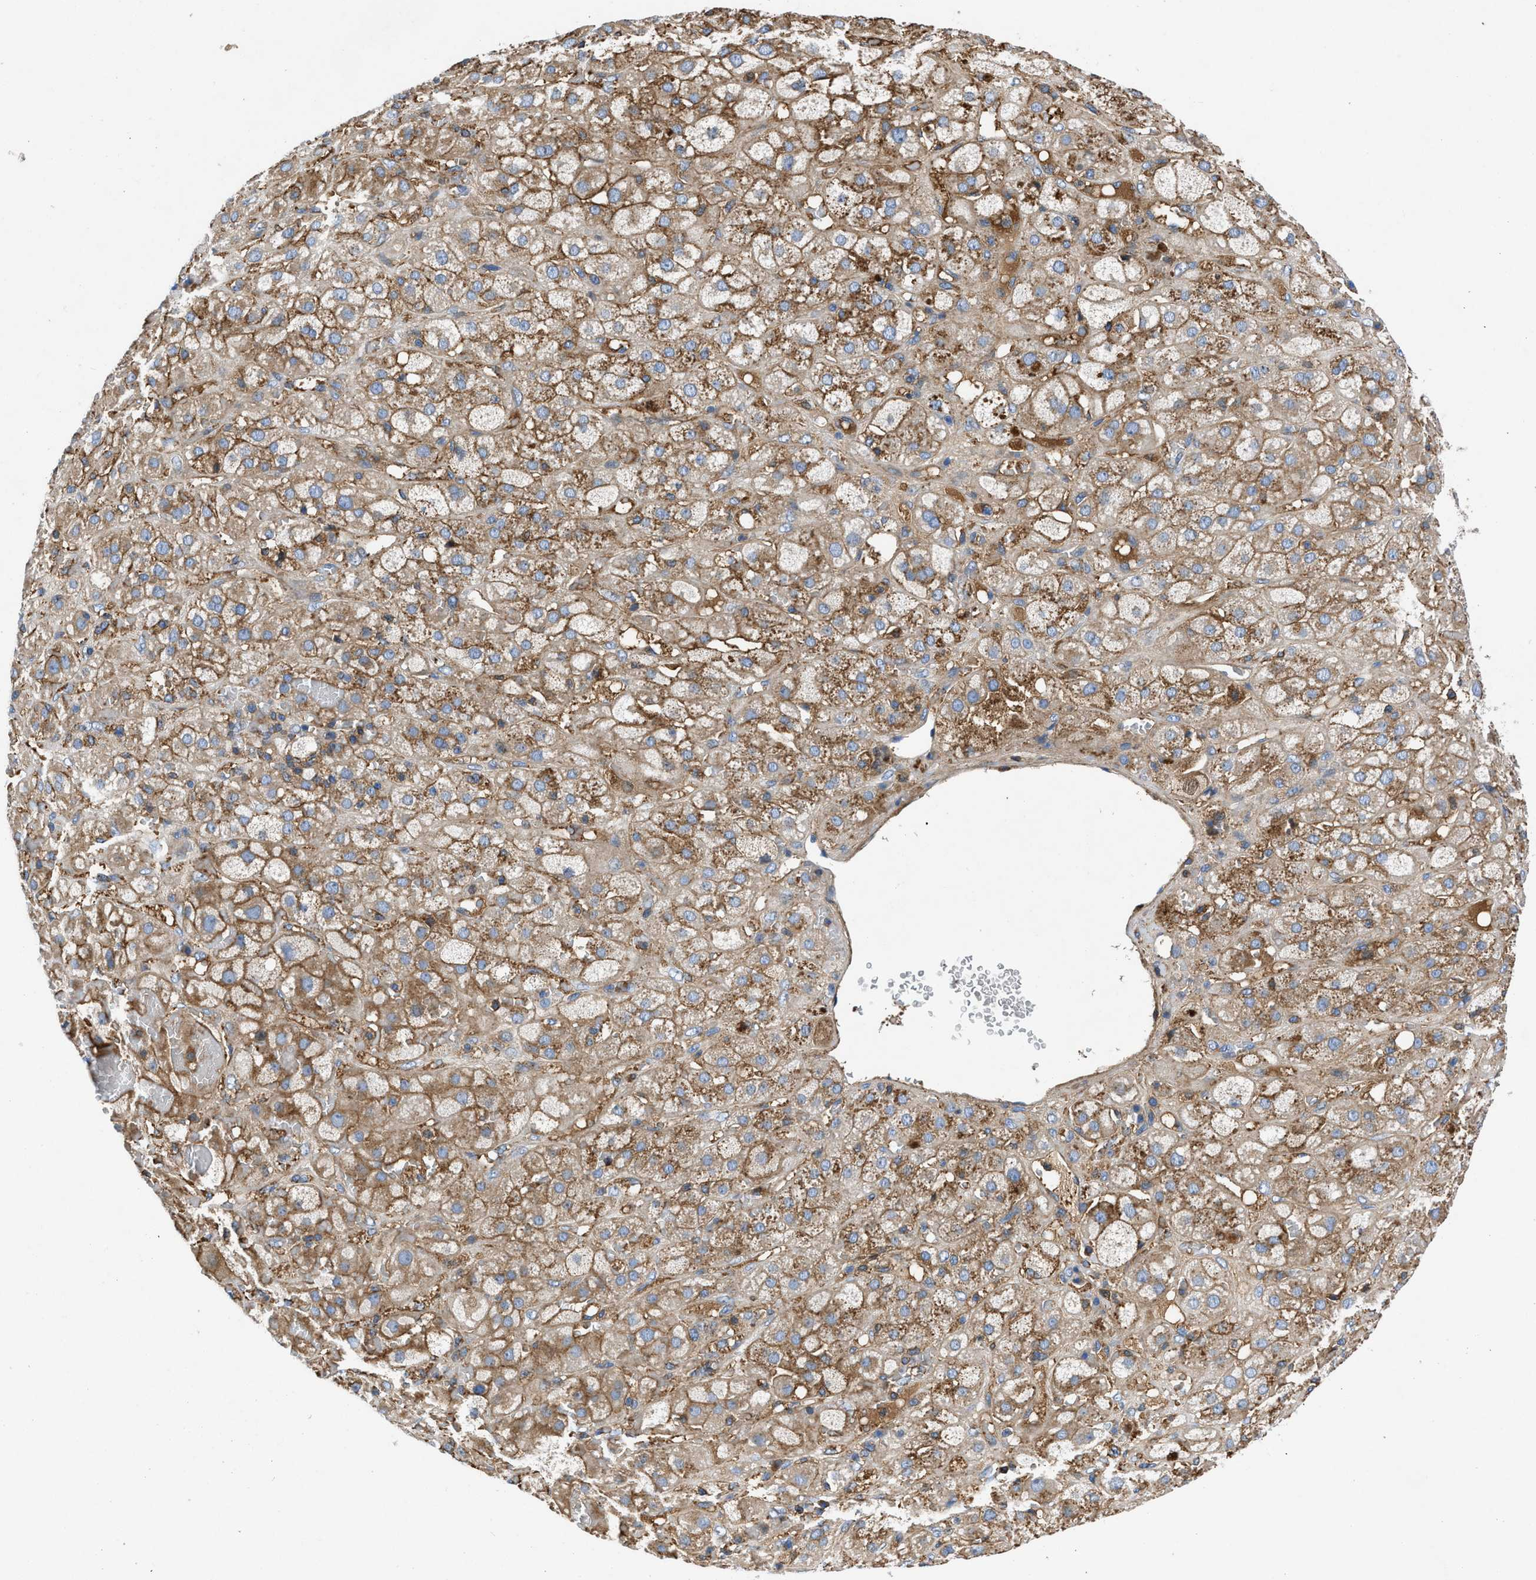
{"staining": {"intensity": "moderate", "quantity": "25%-75%", "location": "cytoplasmic/membranous"}, "tissue": "adrenal gland", "cell_type": "Glandular cells", "image_type": "normal", "snomed": [{"axis": "morphology", "description": "Normal tissue, NOS"}, {"axis": "topography", "description": "Adrenal gland"}], "caption": "Glandular cells show medium levels of moderate cytoplasmic/membranous expression in approximately 25%-75% of cells in benign human adrenal gland.", "gene": "ATP6V0D1", "patient": {"sex": "female", "age": 47}}